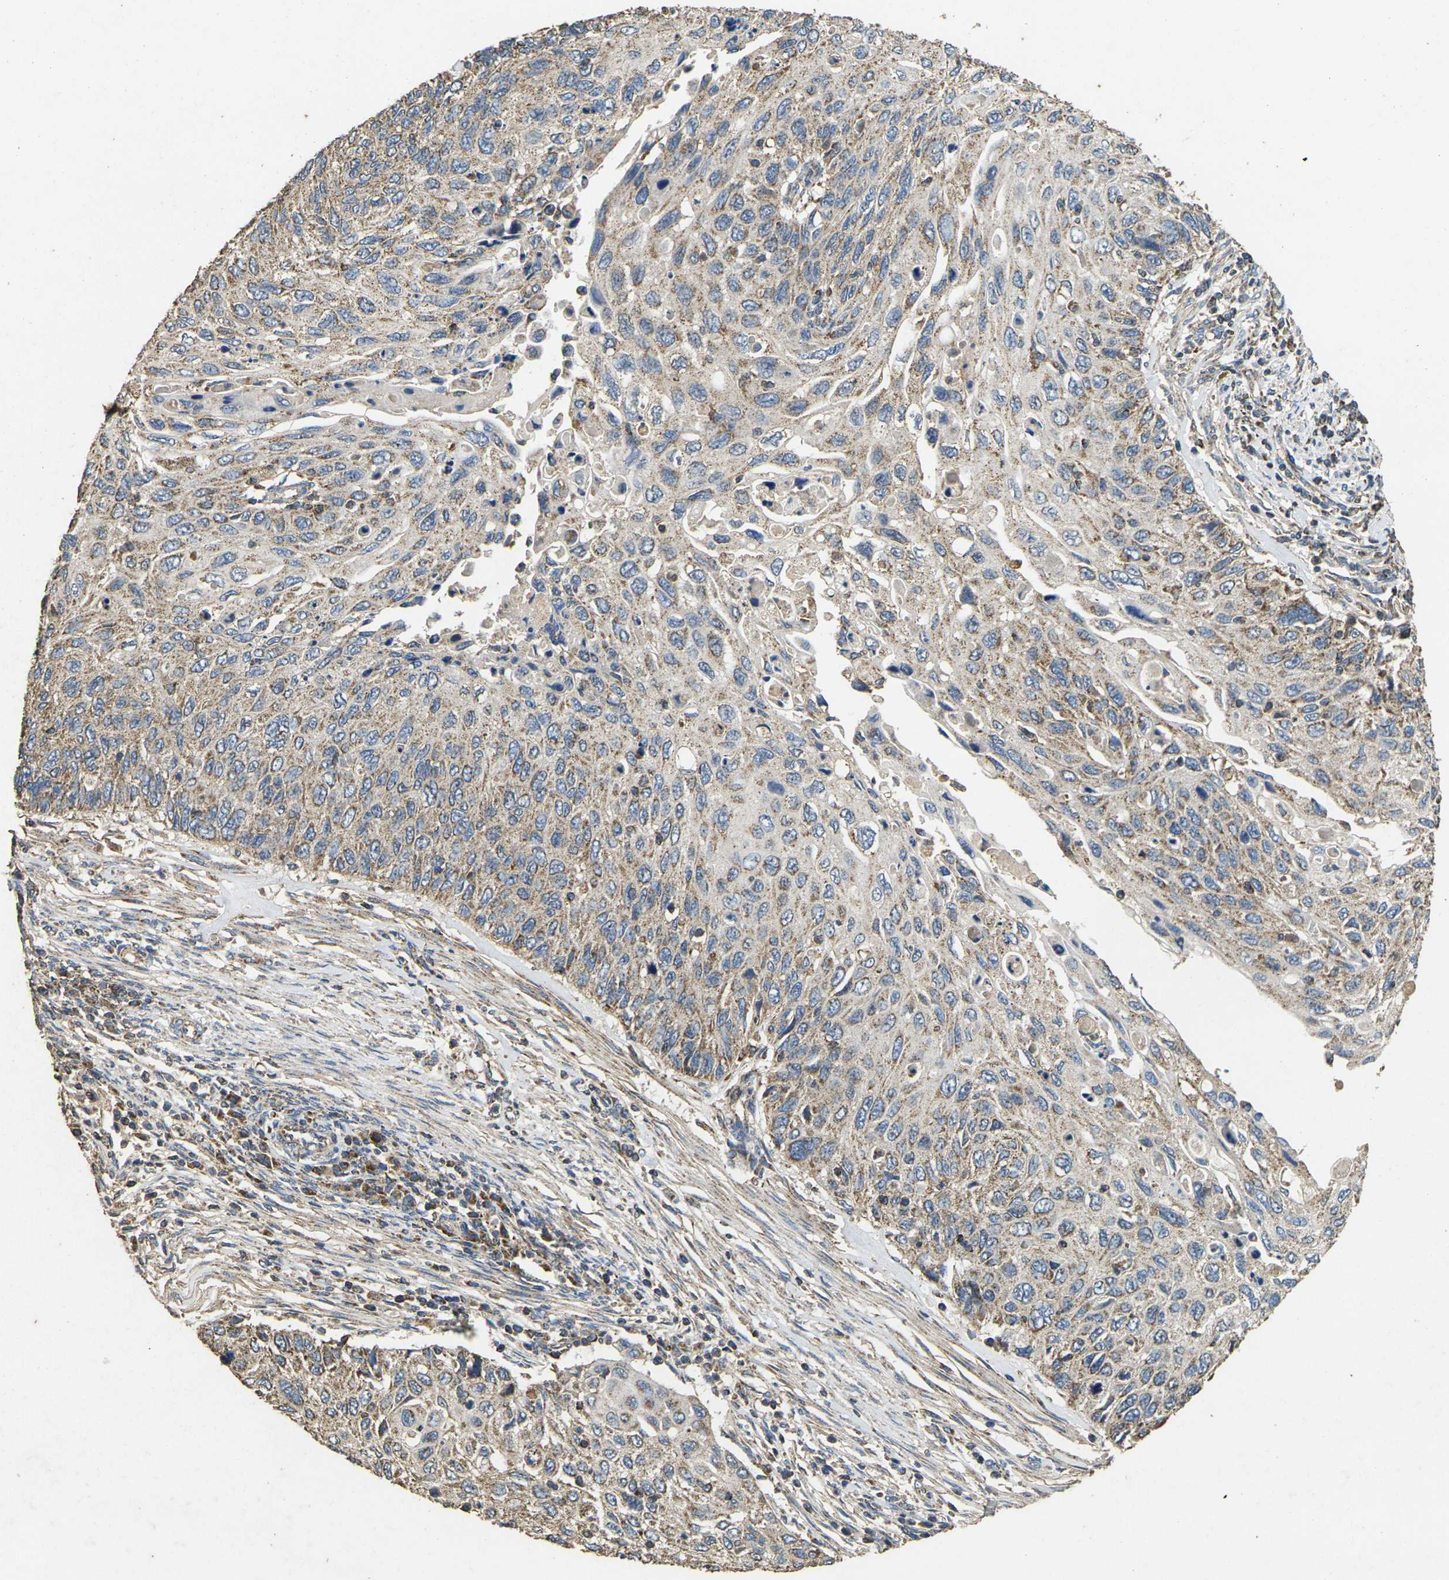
{"staining": {"intensity": "weak", "quantity": ">75%", "location": "cytoplasmic/membranous"}, "tissue": "cervical cancer", "cell_type": "Tumor cells", "image_type": "cancer", "snomed": [{"axis": "morphology", "description": "Squamous cell carcinoma, NOS"}, {"axis": "topography", "description": "Cervix"}], "caption": "Tumor cells show low levels of weak cytoplasmic/membranous expression in about >75% of cells in squamous cell carcinoma (cervical). The staining was performed using DAB, with brown indicating positive protein expression. Nuclei are stained blue with hematoxylin.", "gene": "MAPK11", "patient": {"sex": "female", "age": 70}}